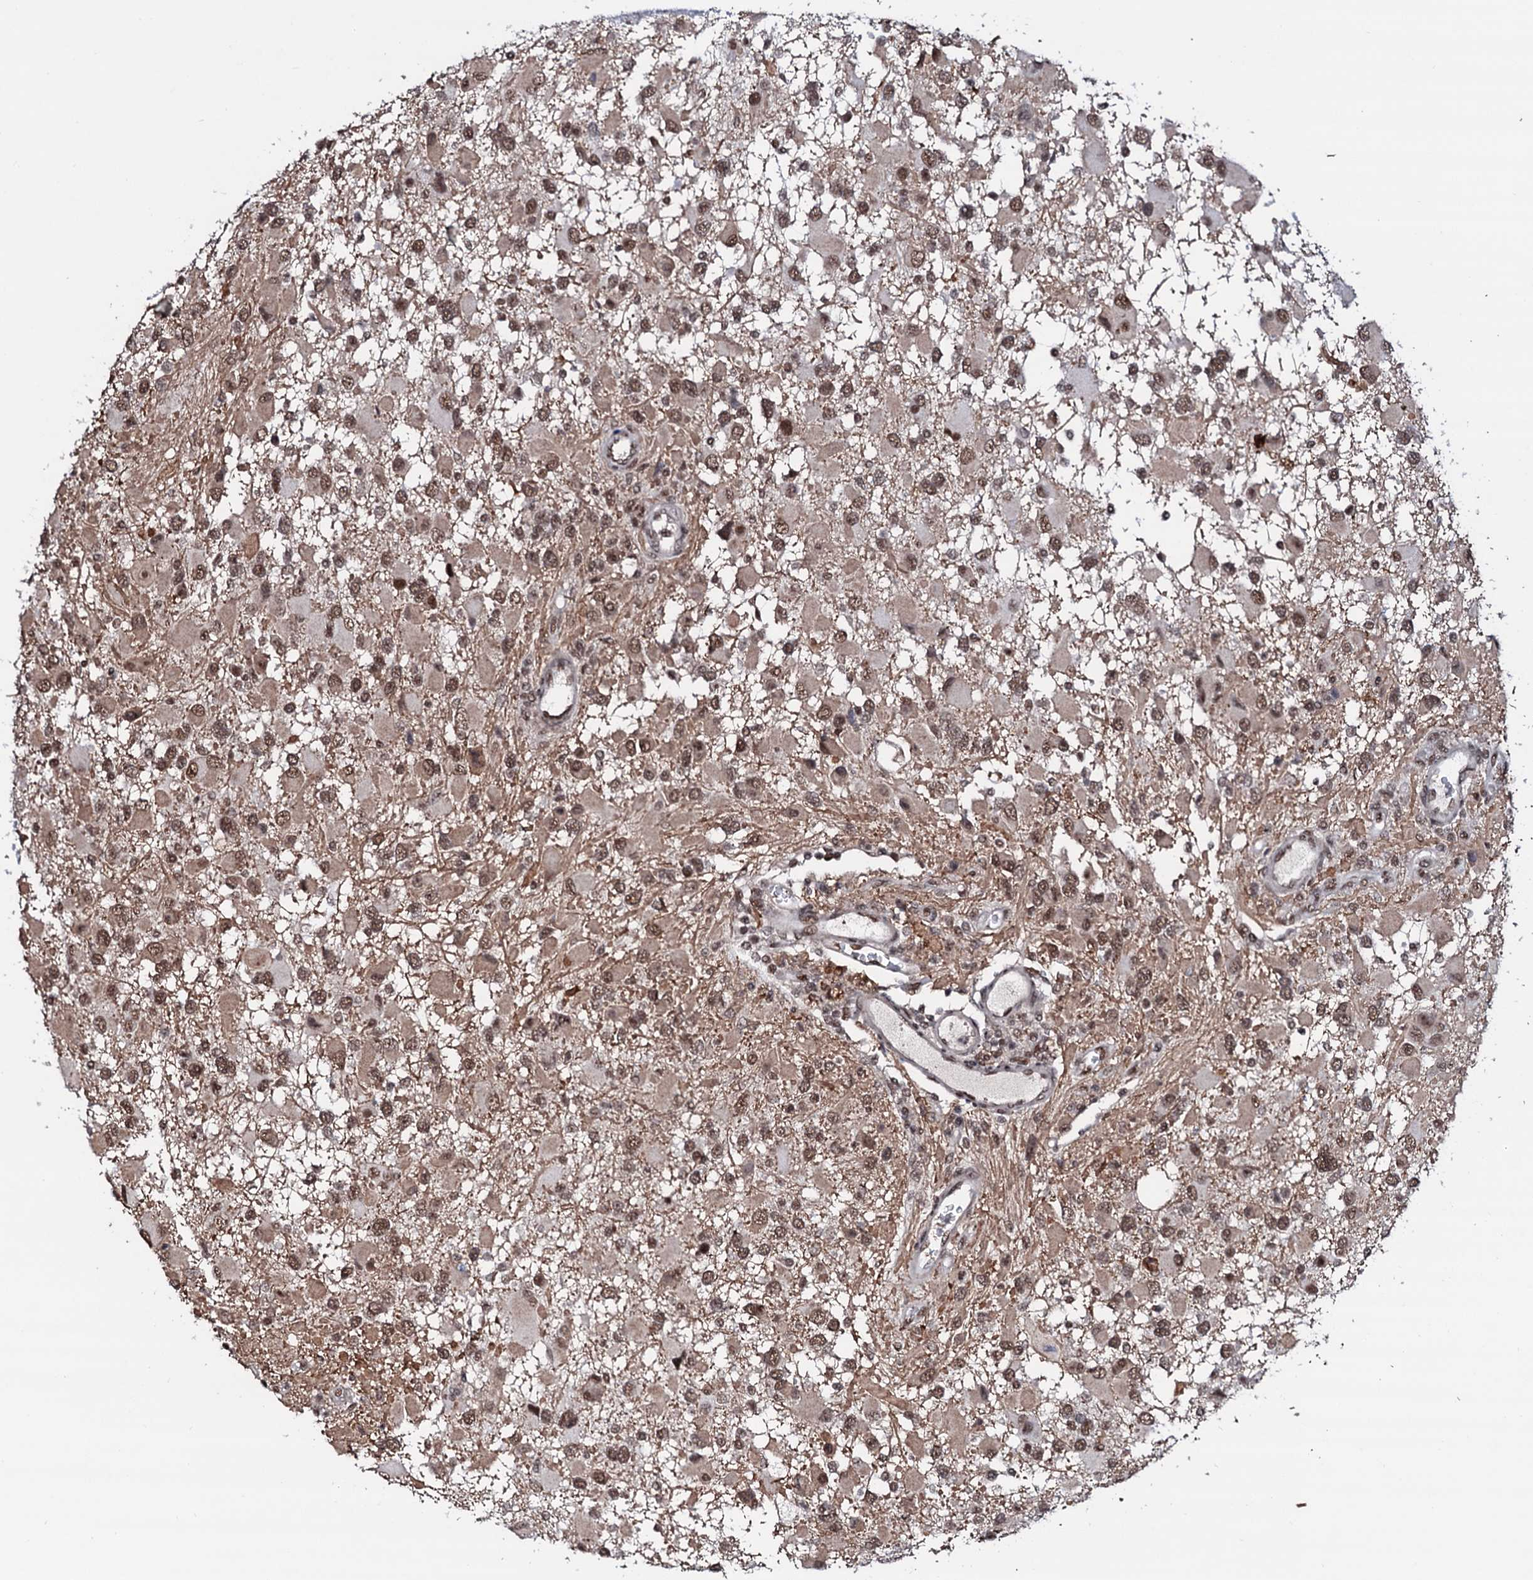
{"staining": {"intensity": "moderate", "quantity": ">75%", "location": "nuclear"}, "tissue": "glioma", "cell_type": "Tumor cells", "image_type": "cancer", "snomed": [{"axis": "morphology", "description": "Glioma, malignant, High grade"}, {"axis": "topography", "description": "Brain"}], "caption": "Protein analysis of glioma tissue shows moderate nuclear positivity in approximately >75% of tumor cells.", "gene": "PRPF18", "patient": {"sex": "male", "age": 53}}